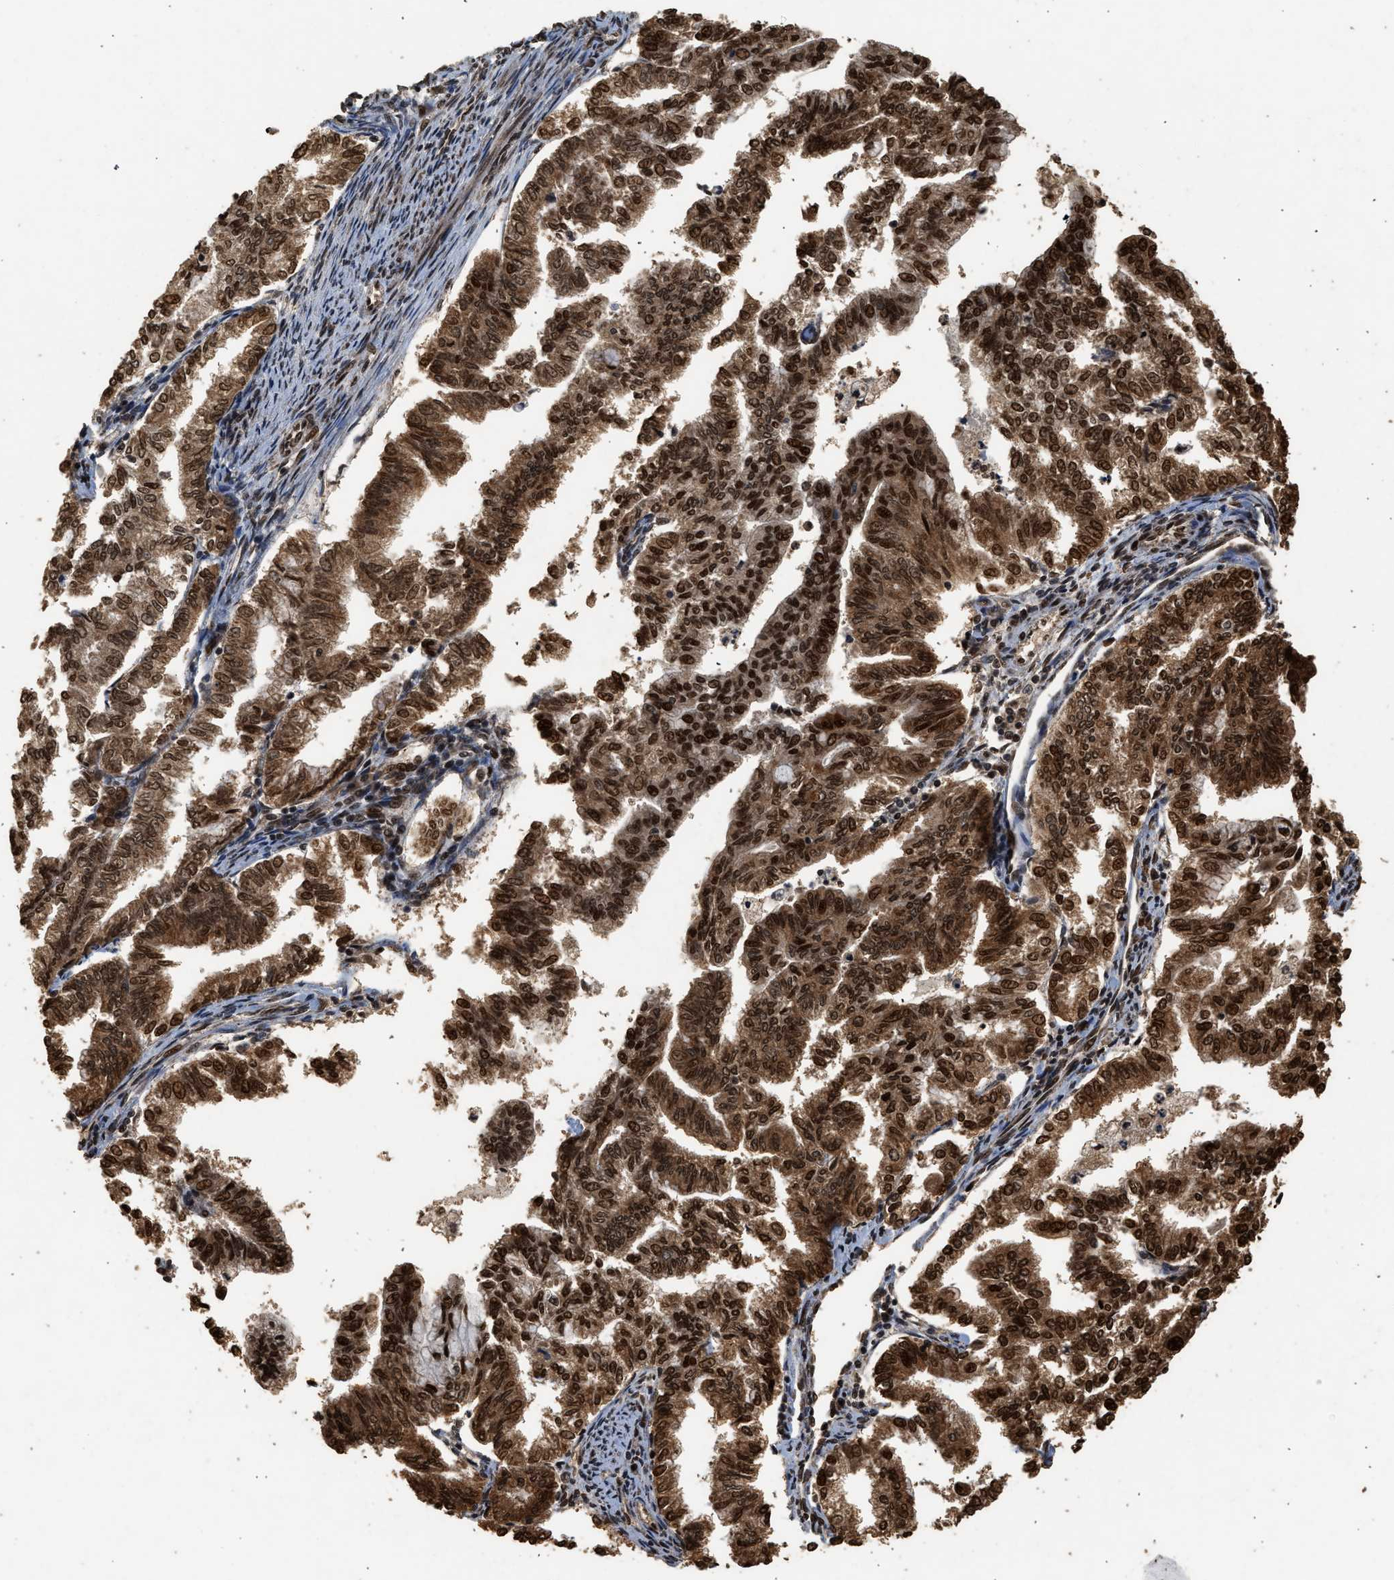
{"staining": {"intensity": "strong", "quantity": ">75%", "location": "cytoplasmic/membranous,nuclear"}, "tissue": "endometrial cancer", "cell_type": "Tumor cells", "image_type": "cancer", "snomed": [{"axis": "morphology", "description": "Adenocarcinoma, NOS"}, {"axis": "topography", "description": "Endometrium"}], "caption": "About >75% of tumor cells in endometrial cancer demonstrate strong cytoplasmic/membranous and nuclear protein expression as visualized by brown immunohistochemical staining.", "gene": "PPP4R3B", "patient": {"sex": "female", "age": 79}}